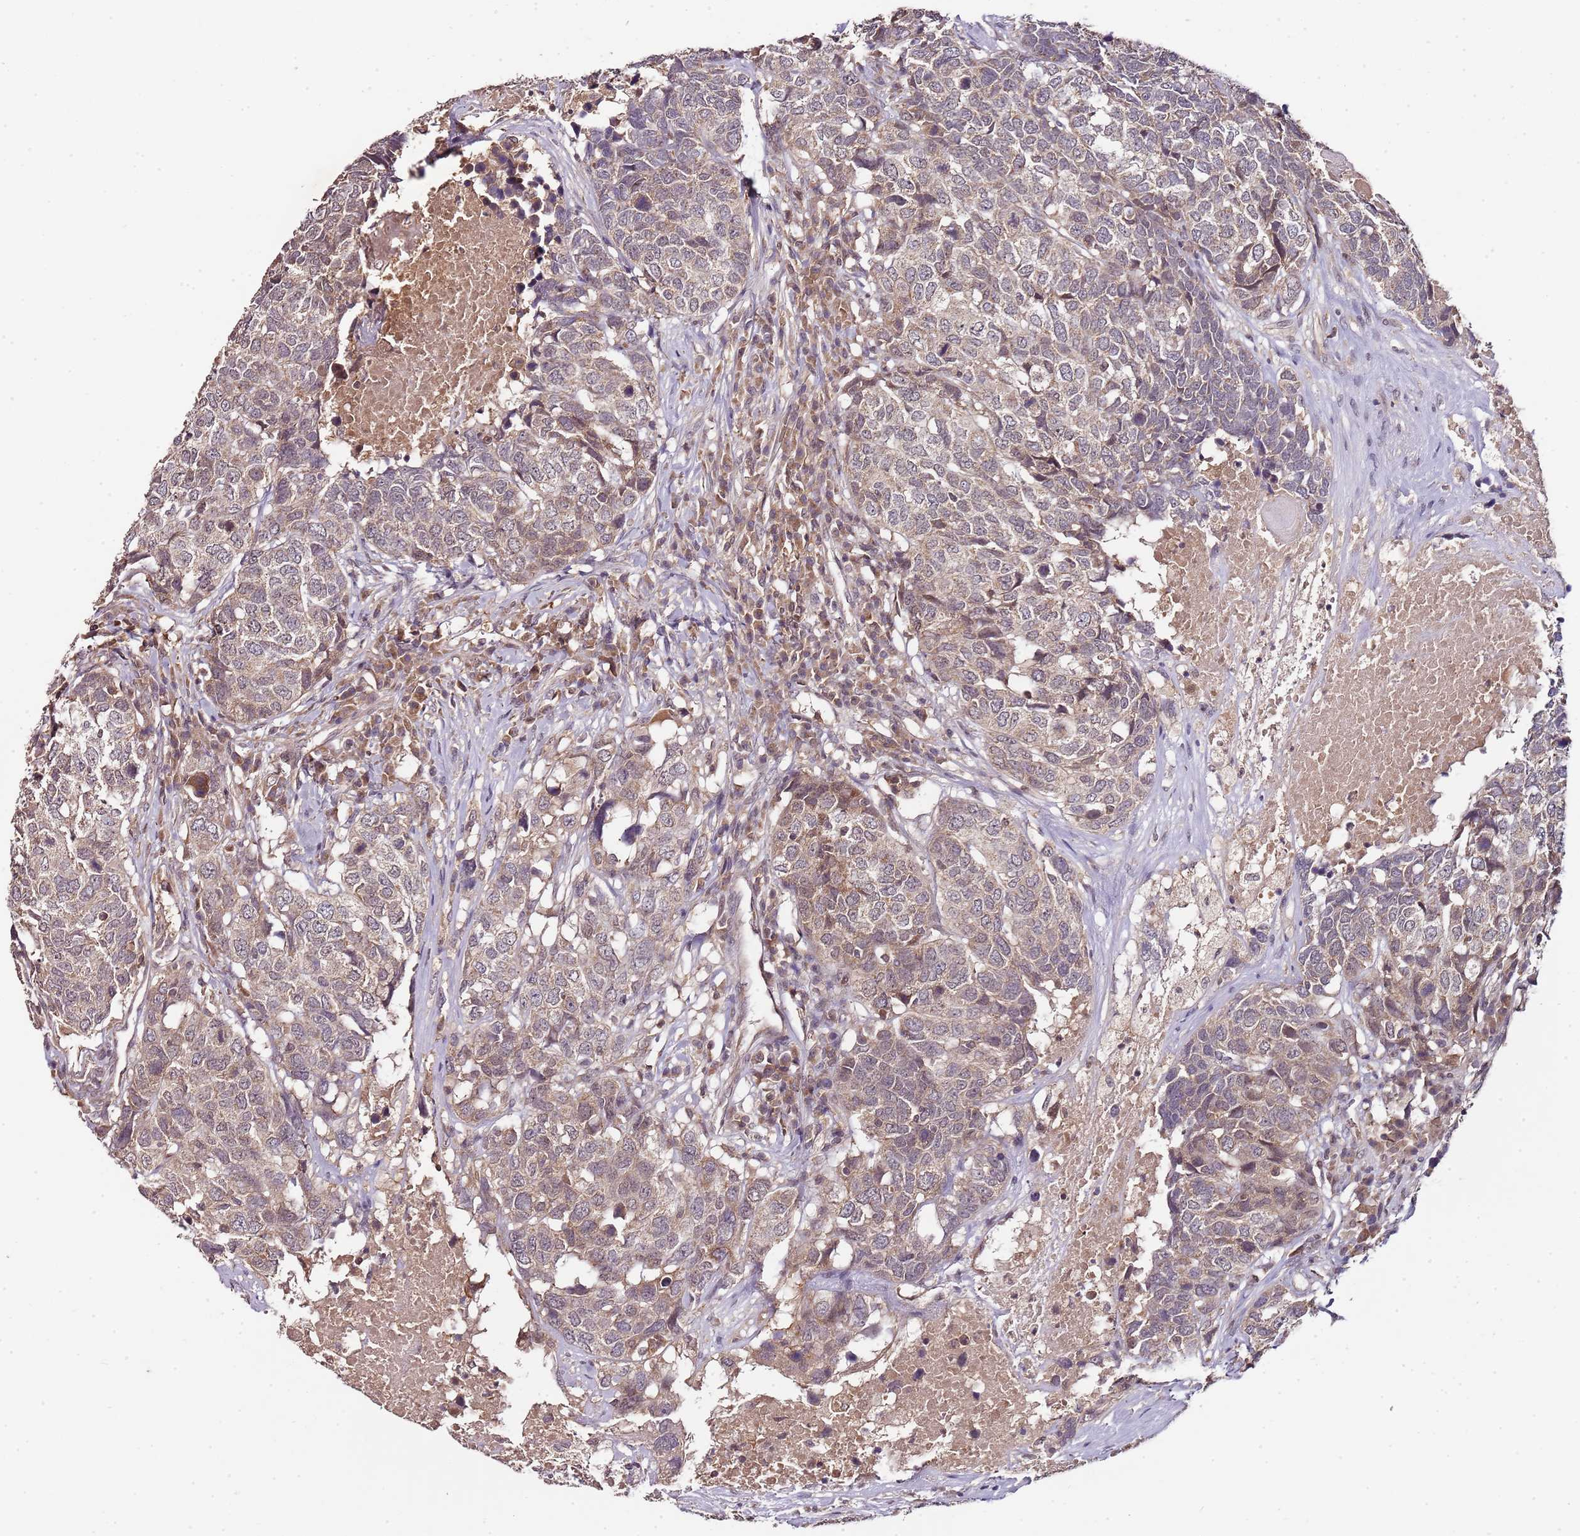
{"staining": {"intensity": "weak", "quantity": ">75%", "location": "cytoplasmic/membranous,nuclear"}, "tissue": "head and neck cancer", "cell_type": "Tumor cells", "image_type": "cancer", "snomed": [{"axis": "morphology", "description": "Squamous cell carcinoma, NOS"}, {"axis": "topography", "description": "Head-Neck"}], "caption": "A low amount of weak cytoplasmic/membranous and nuclear expression is identified in approximately >75% of tumor cells in head and neck cancer tissue. (DAB = brown stain, brightfield microscopy at high magnification).", "gene": "LIN37", "patient": {"sex": "male", "age": 66}}